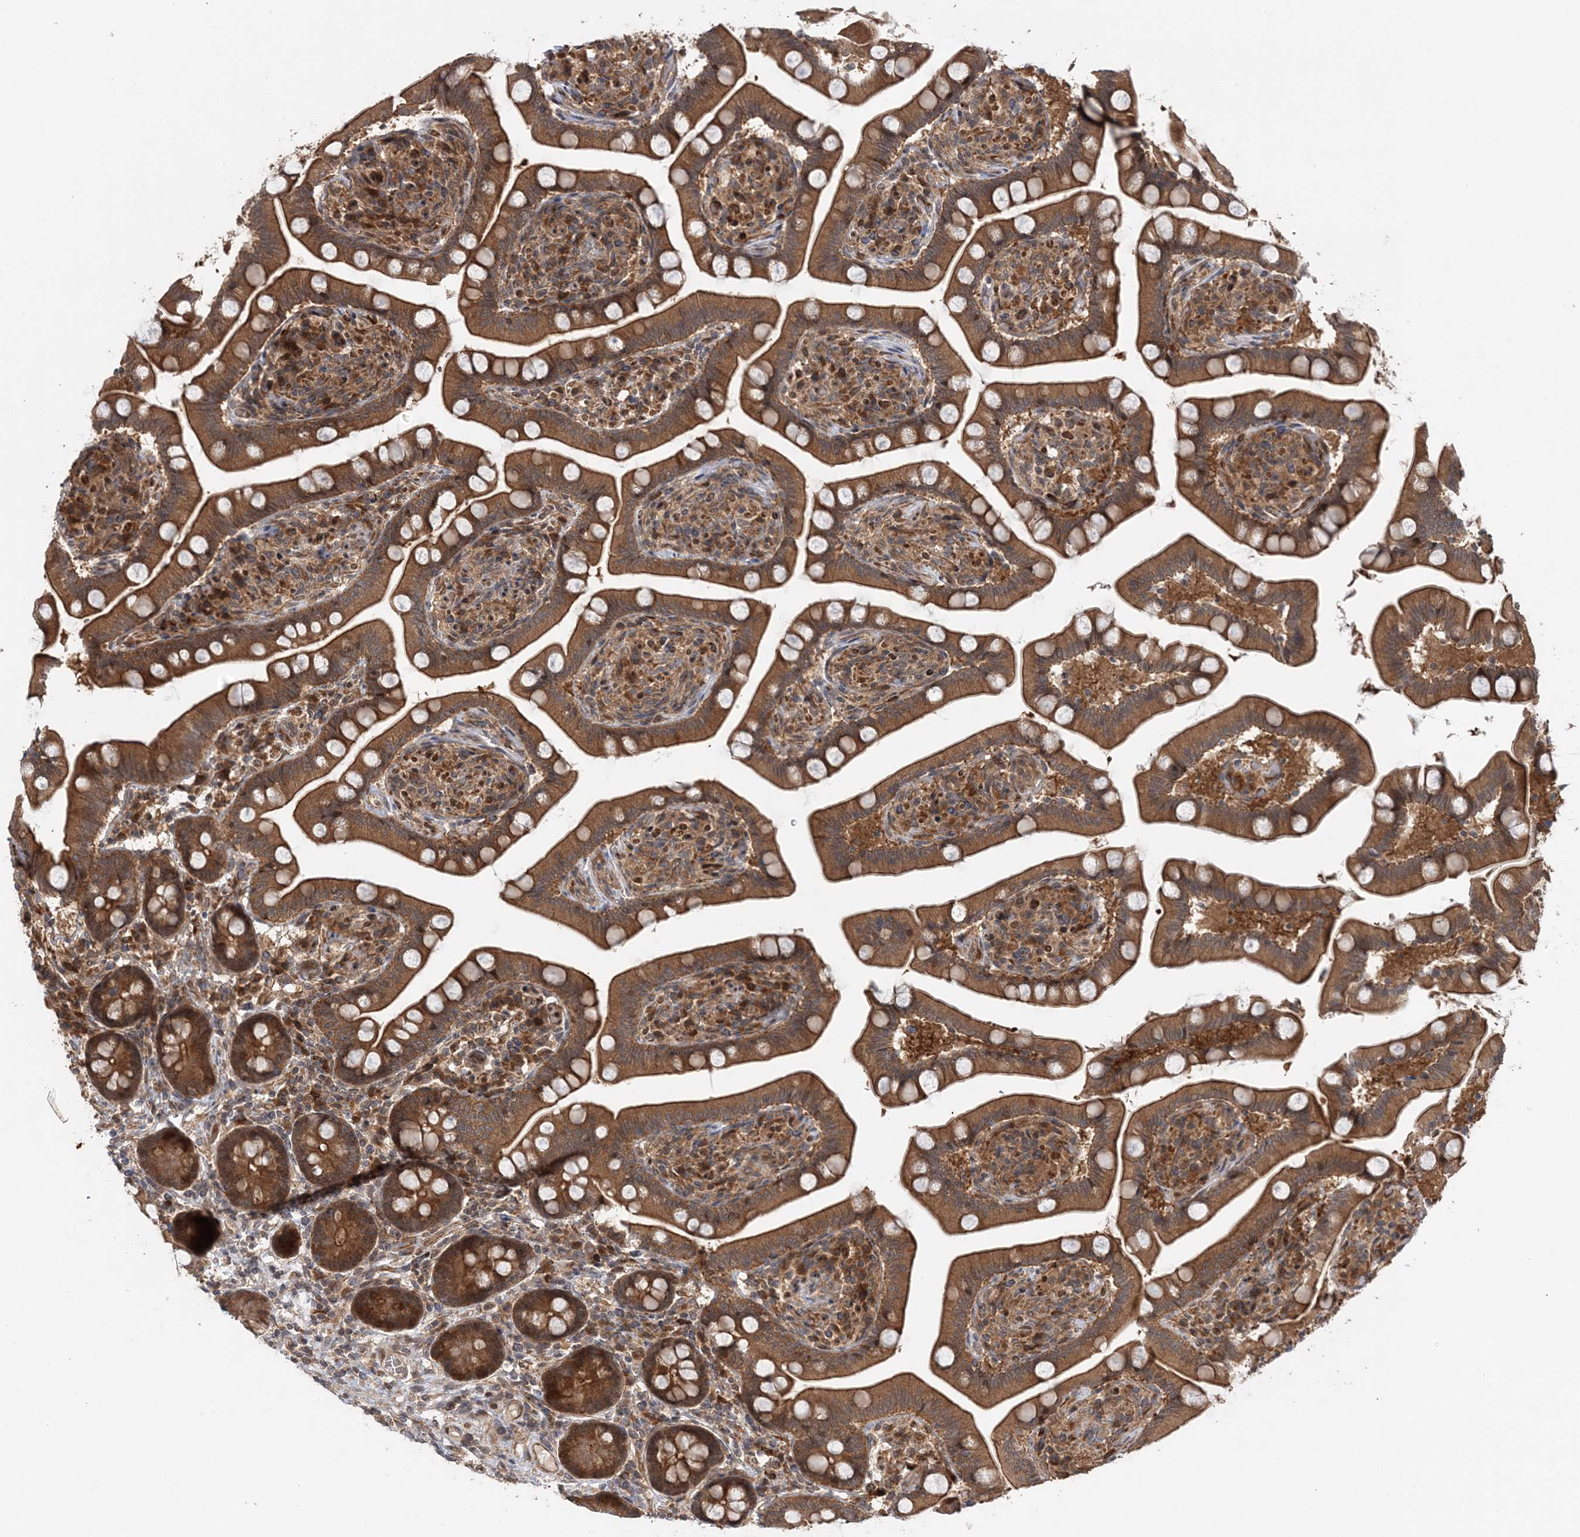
{"staining": {"intensity": "strong", "quantity": ">75%", "location": "cytoplasmic/membranous"}, "tissue": "small intestine", "cell_type": "Glandular cells", "image_type": "normal", "snomed": [{"axis": "morphology", "description": "Normal tissue, NOS"}, {"axis": "topography", "description": "Small intestine"}], "caption": "The image demonstrates staining of benign small intestine, revealing strong cytoplasmic/membranous protein positivity (brown color) within glandular cells.", "gene": "UBTD2", "patient": {"sex": "female", "age": 64}}